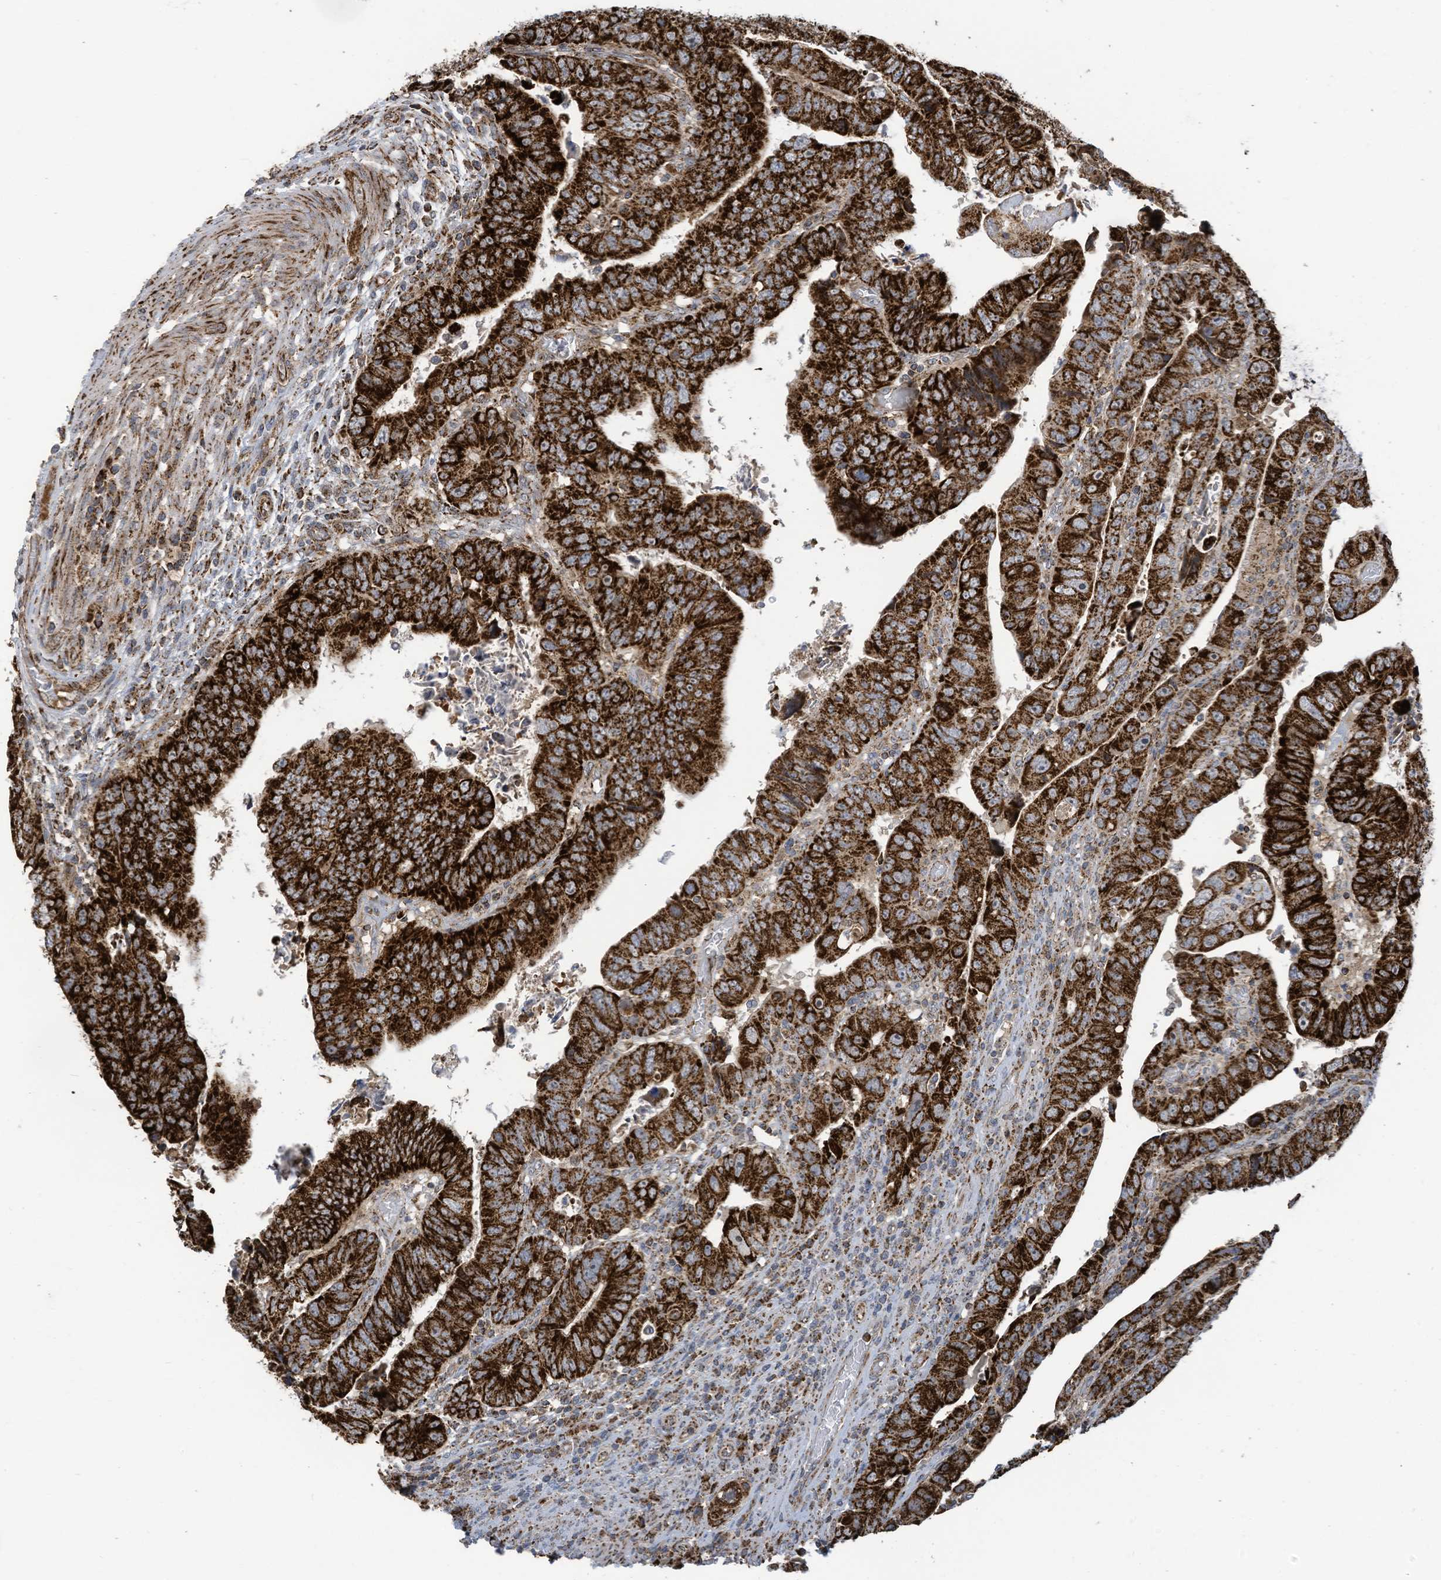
{"staining": {"intensity": "strong", "quantity": ">75%", "location": "cytoplasmic/membranous"}, "tissue": "colorectal cancer", "cell_type": "Tumor cells", "image_type": "cancer", "snomed": [{"axis": "morphology", "description": "Normal tissue, NOS"}, {"axis": "morphology", "description": "Adenocarcinoma, NOS"}, {"axis": "topography", "description": "Rectum"}], "caption": "There is high levels of strong cytoplasmic/membranous expression in tumor cells of colorectal cancer (adenocarcinoma), as demonstrated by immunohistochemical staining (brown color).", "gene": "COX10", "patient": {"sex": "female", "age": 65}}